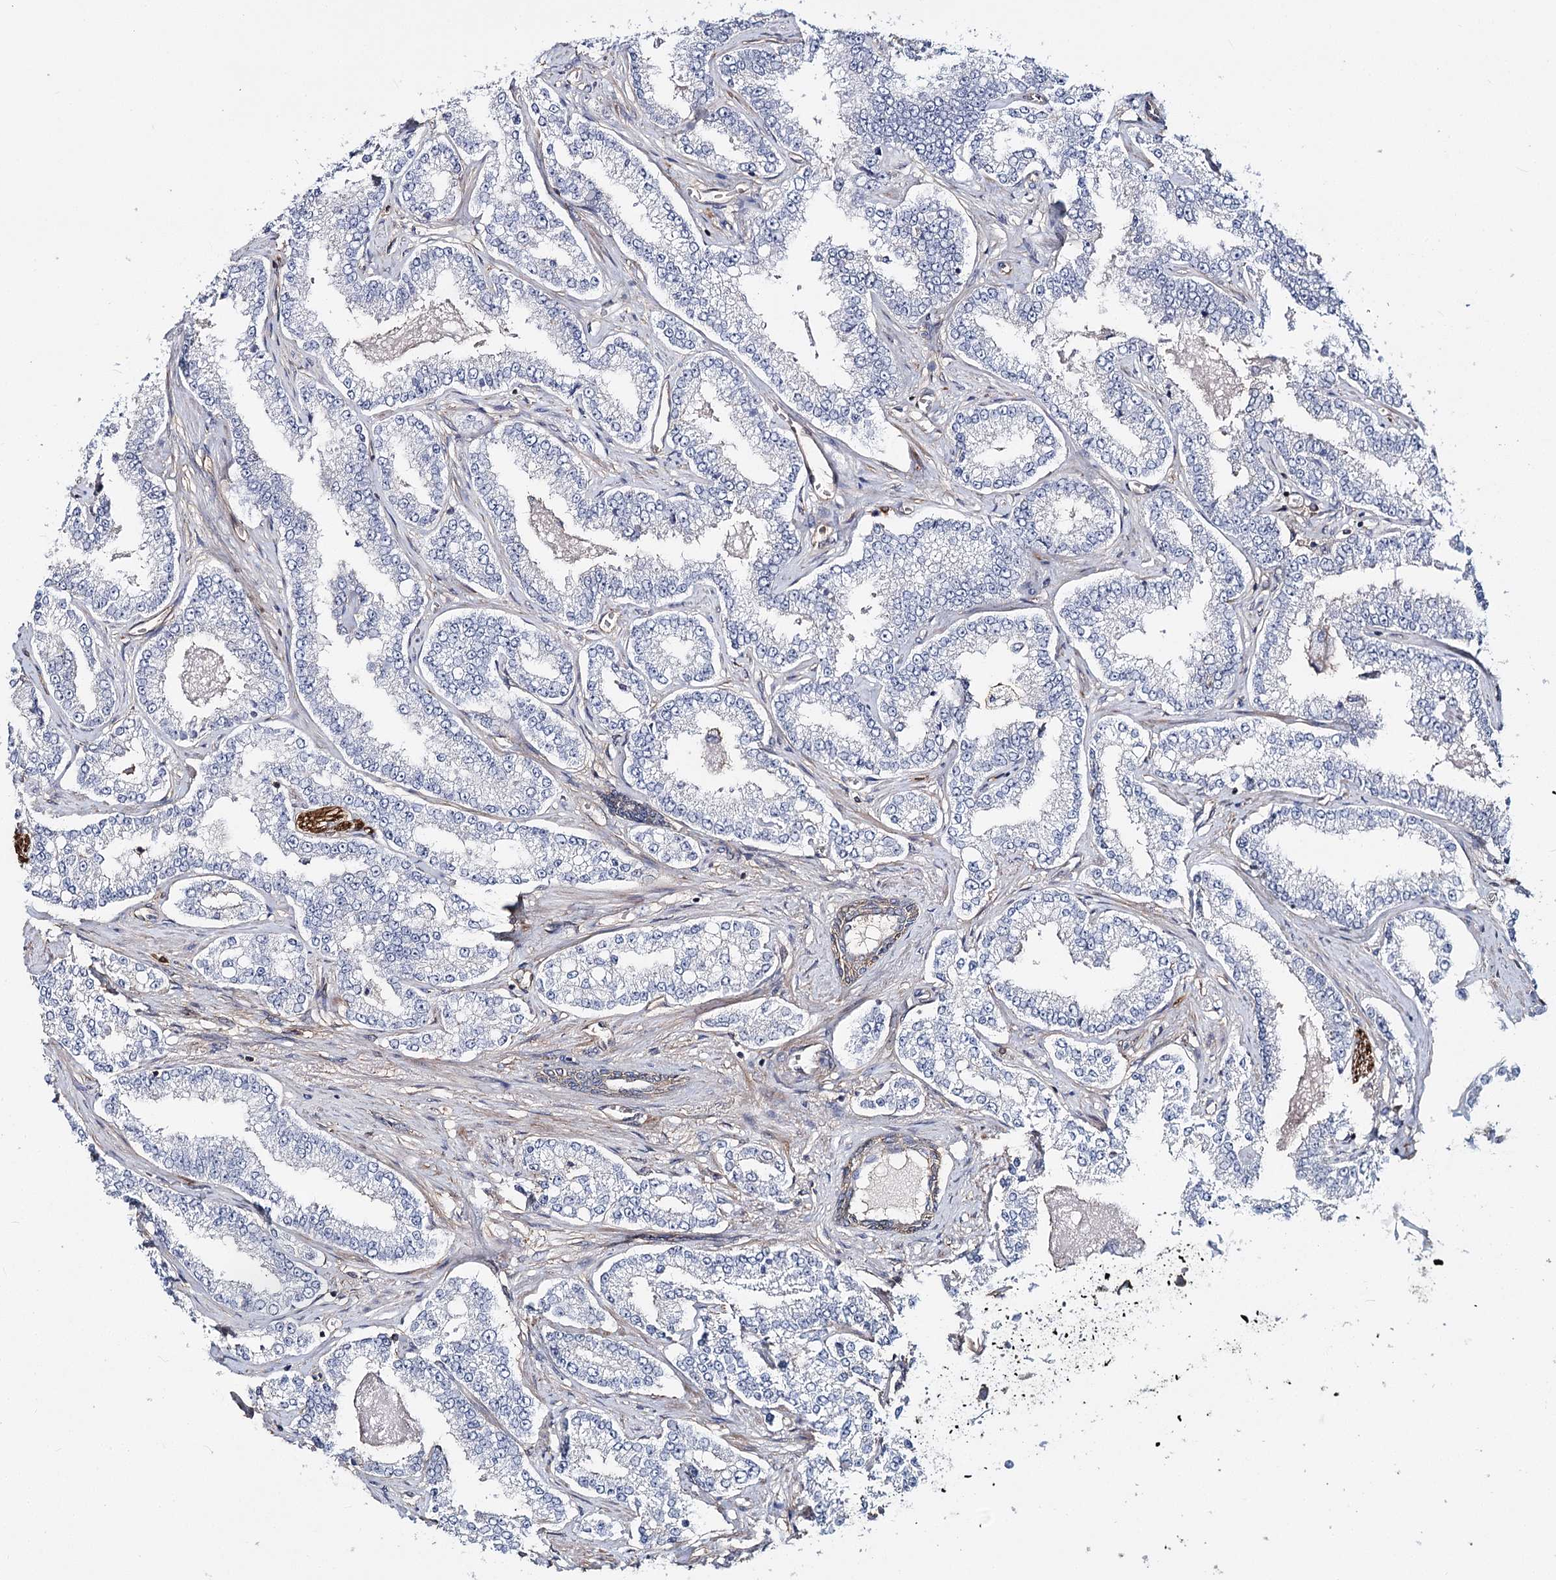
{"staining": {"intensity": "weak", "quantity": "25%-75%", "location": "cytoplasmic/membranous"}, "tissue": "prostate cancer", "cell_type": "Tumor cells", "image_type": "cancer", "snomed": [{"axis": "morphology", "description": "Normal tissue, NOS"}, {"axis": "morphology", "description": "Adenocarcinoma, High grade"}, {"axis": "topography", "description": "Prostate"}], "caption": "IHC staining of prostate cancer (adenocarcinoma (high-grade)), which demonstrates low levels of weak cytoplasmic/membranous staining in about 25%-75% of tumor cells indicating weak cytoplasmic/membranous protein positivity. The staining was performed using DAB (brown) for protein detection and nuclei were counterstained in hematoxylin (blue).", "gene": "TMEM218", "patient": {"sex": "male", "age": 83}}